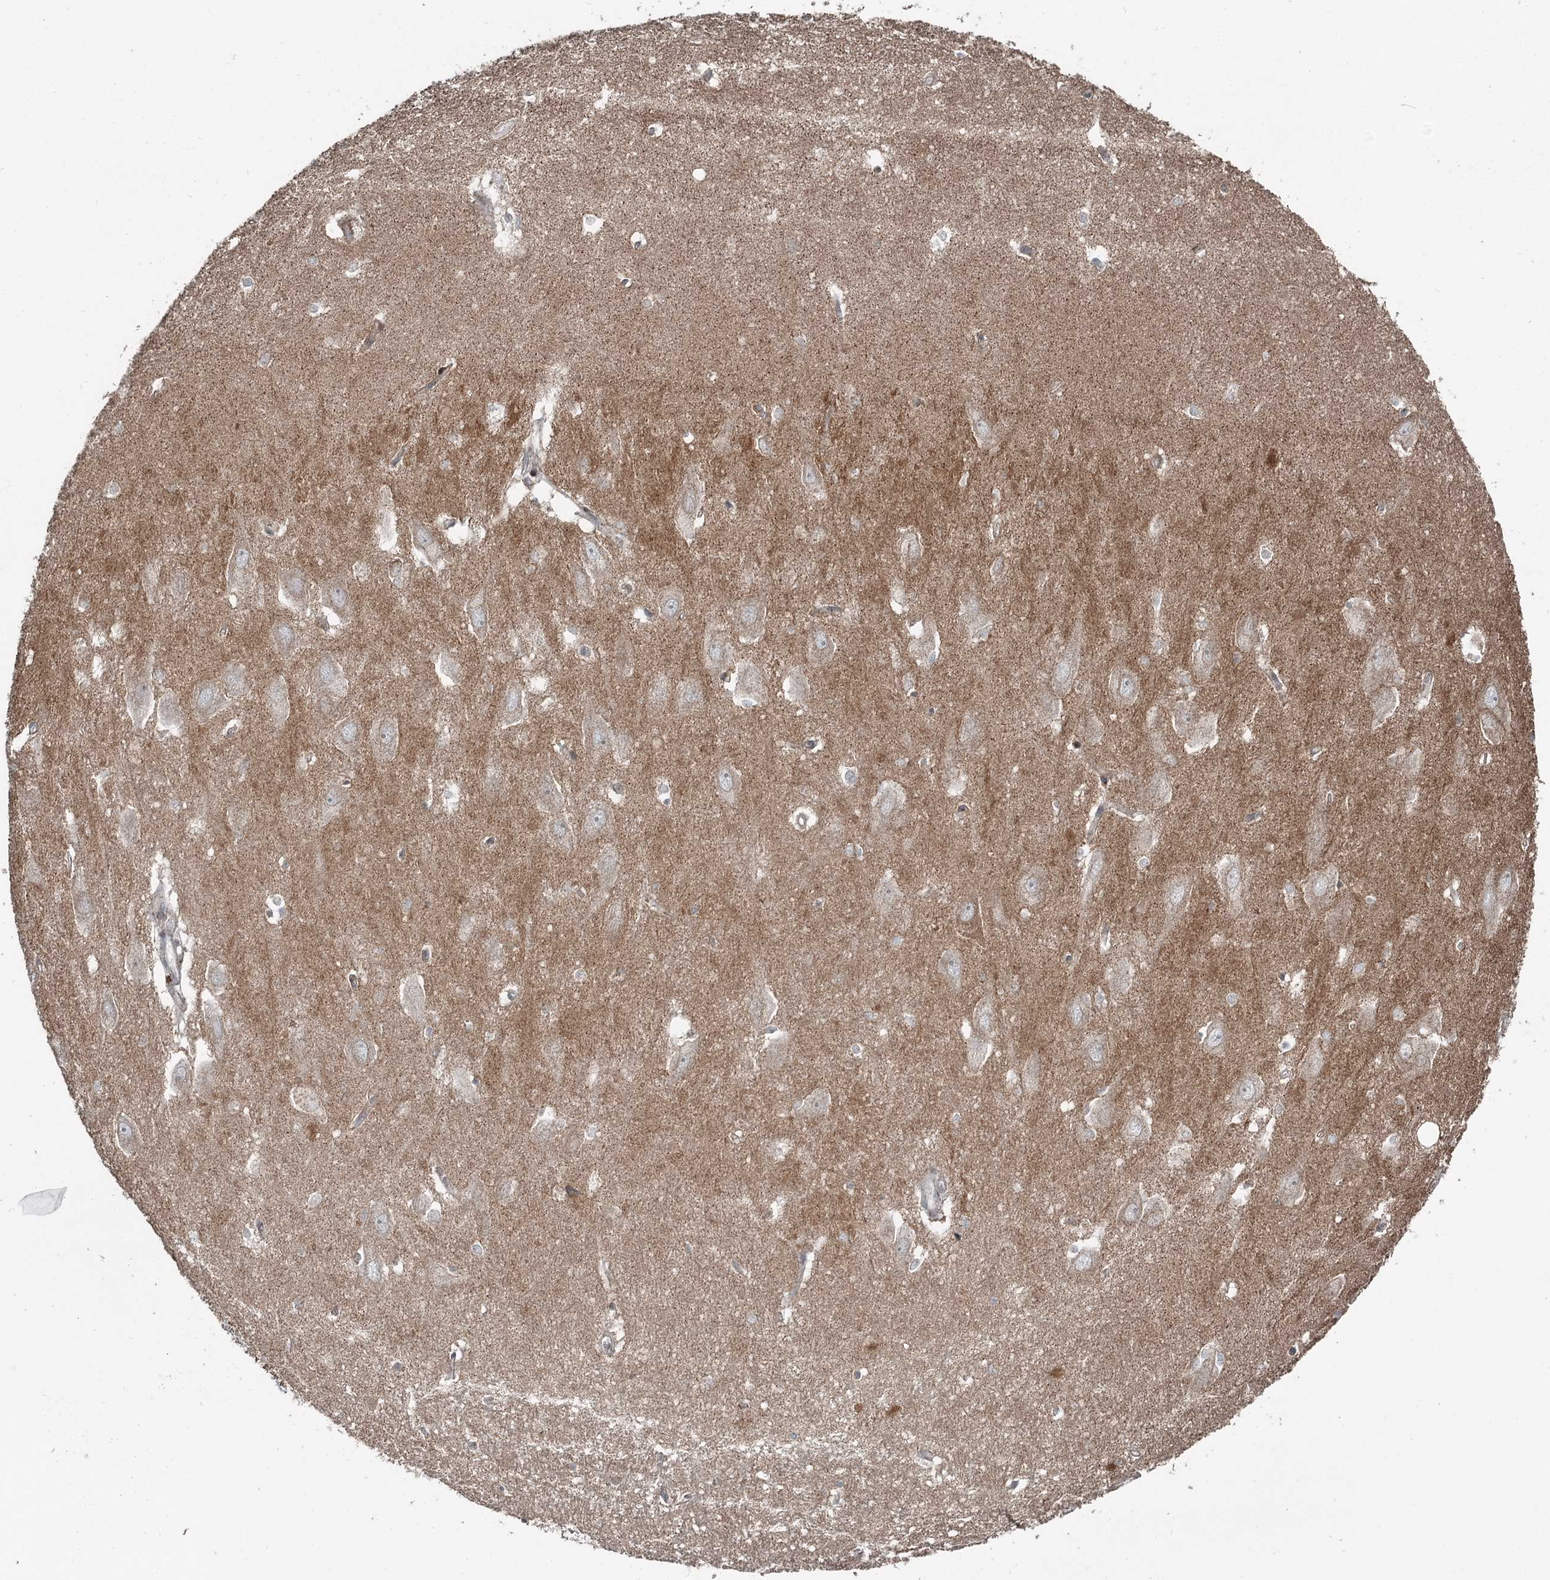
{"staining": {"intensity": "weak", "quantity": "<25%", "location": "cytoplasmic/membranous"}, "tissue": "hippocampus", "cell_type": "Glial cells", "image_type": "normal", "snomed": [{"axis": "morphology", "description": "Normal tissue, NOS"}, {"axis": "topography", "description": "Hippocampus"}], "caption": "An IHC photomicrograph of benign hippocampus is shown. There is no staining in glial cells of hippocampus. Brightfield microscopy of immunohistochemistry (IHC) stained with DAB (brown) and hematoxylin (blue), captured at high magnification.", "gene": "RASSF8", "patient": {"sex": "female", "age": 64}}